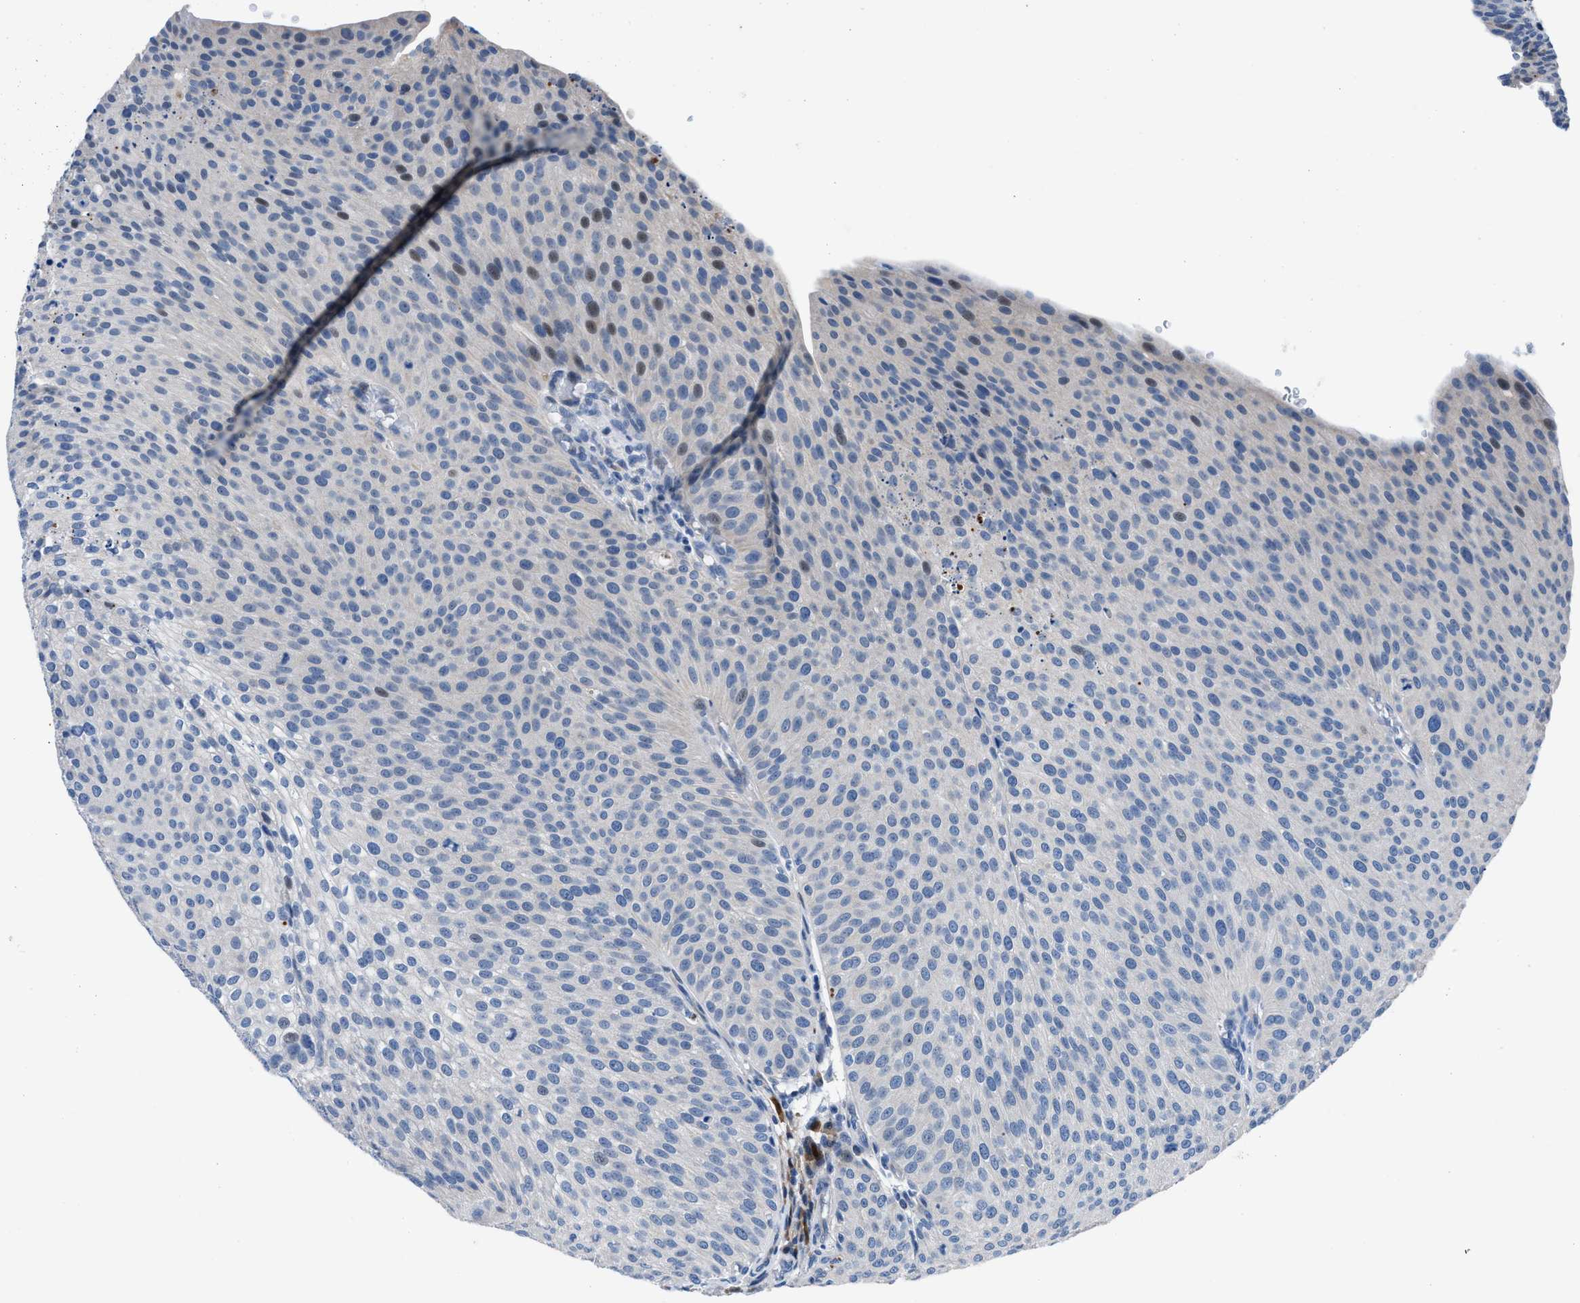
{"staining": {"intensity": "weak", "quantity": "<25%", "location": "cytoplasmic/membranous,nuclear"}, "tissue": "urothelial cancer", "cell_type": "Tumor cells", "image_type": "cancer", "snomed": [{"axis": "morphology", "description": "Urothelial carcinoma, Low grade"}, {"axis": "topography", "description": "Smooth muscle"}, {"axis": "topography", "description": "Urinary bladder"}], "caption": "This is an immunohistochemistry histopathology image of human urothelial cancer. There is no expression in tumor cells.", "gene": "UAP1", "patient": {"sex": "male", "age": 60}}